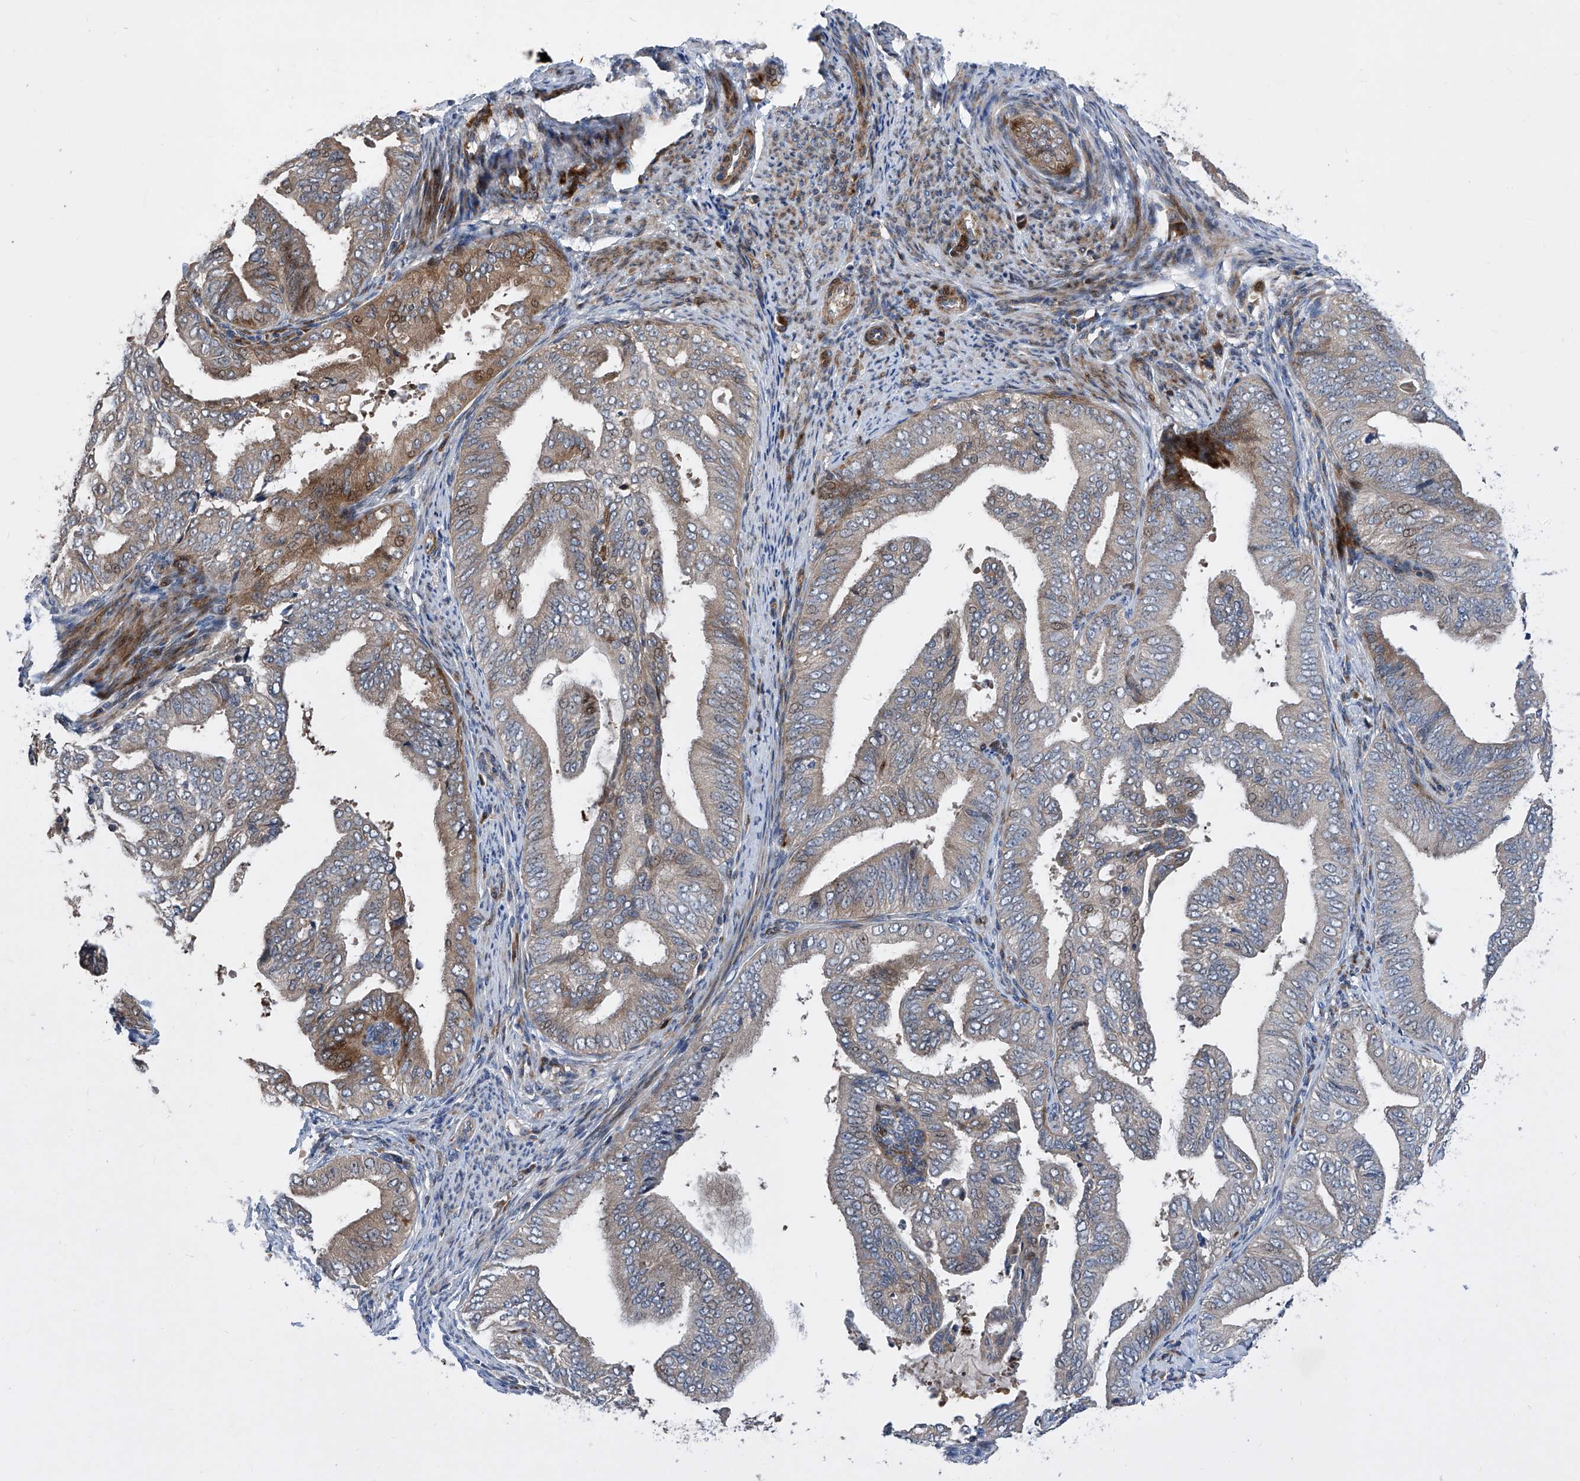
{"staining": {"intensity": "moderate", "quantity": "<25%", "location": "cytoplasmic/membranous"}, "tissue": "endometrial cancer", "cell_type": "Tumor cells", "image_type": "cancer", "snomed": [{"axis": "morphology", "description": "Adenocarcinoma, NOS"}, {"axis": "topography", "description": "Endometrium"}], "caption": "Tumor cells demonstrate low levels of moderate cytoplasmic/membranous expression in about <25% of cells in human endometrial adenocarcinoma.", "gene": "USF3", "patient": {"sex": "female", "age": 58}}